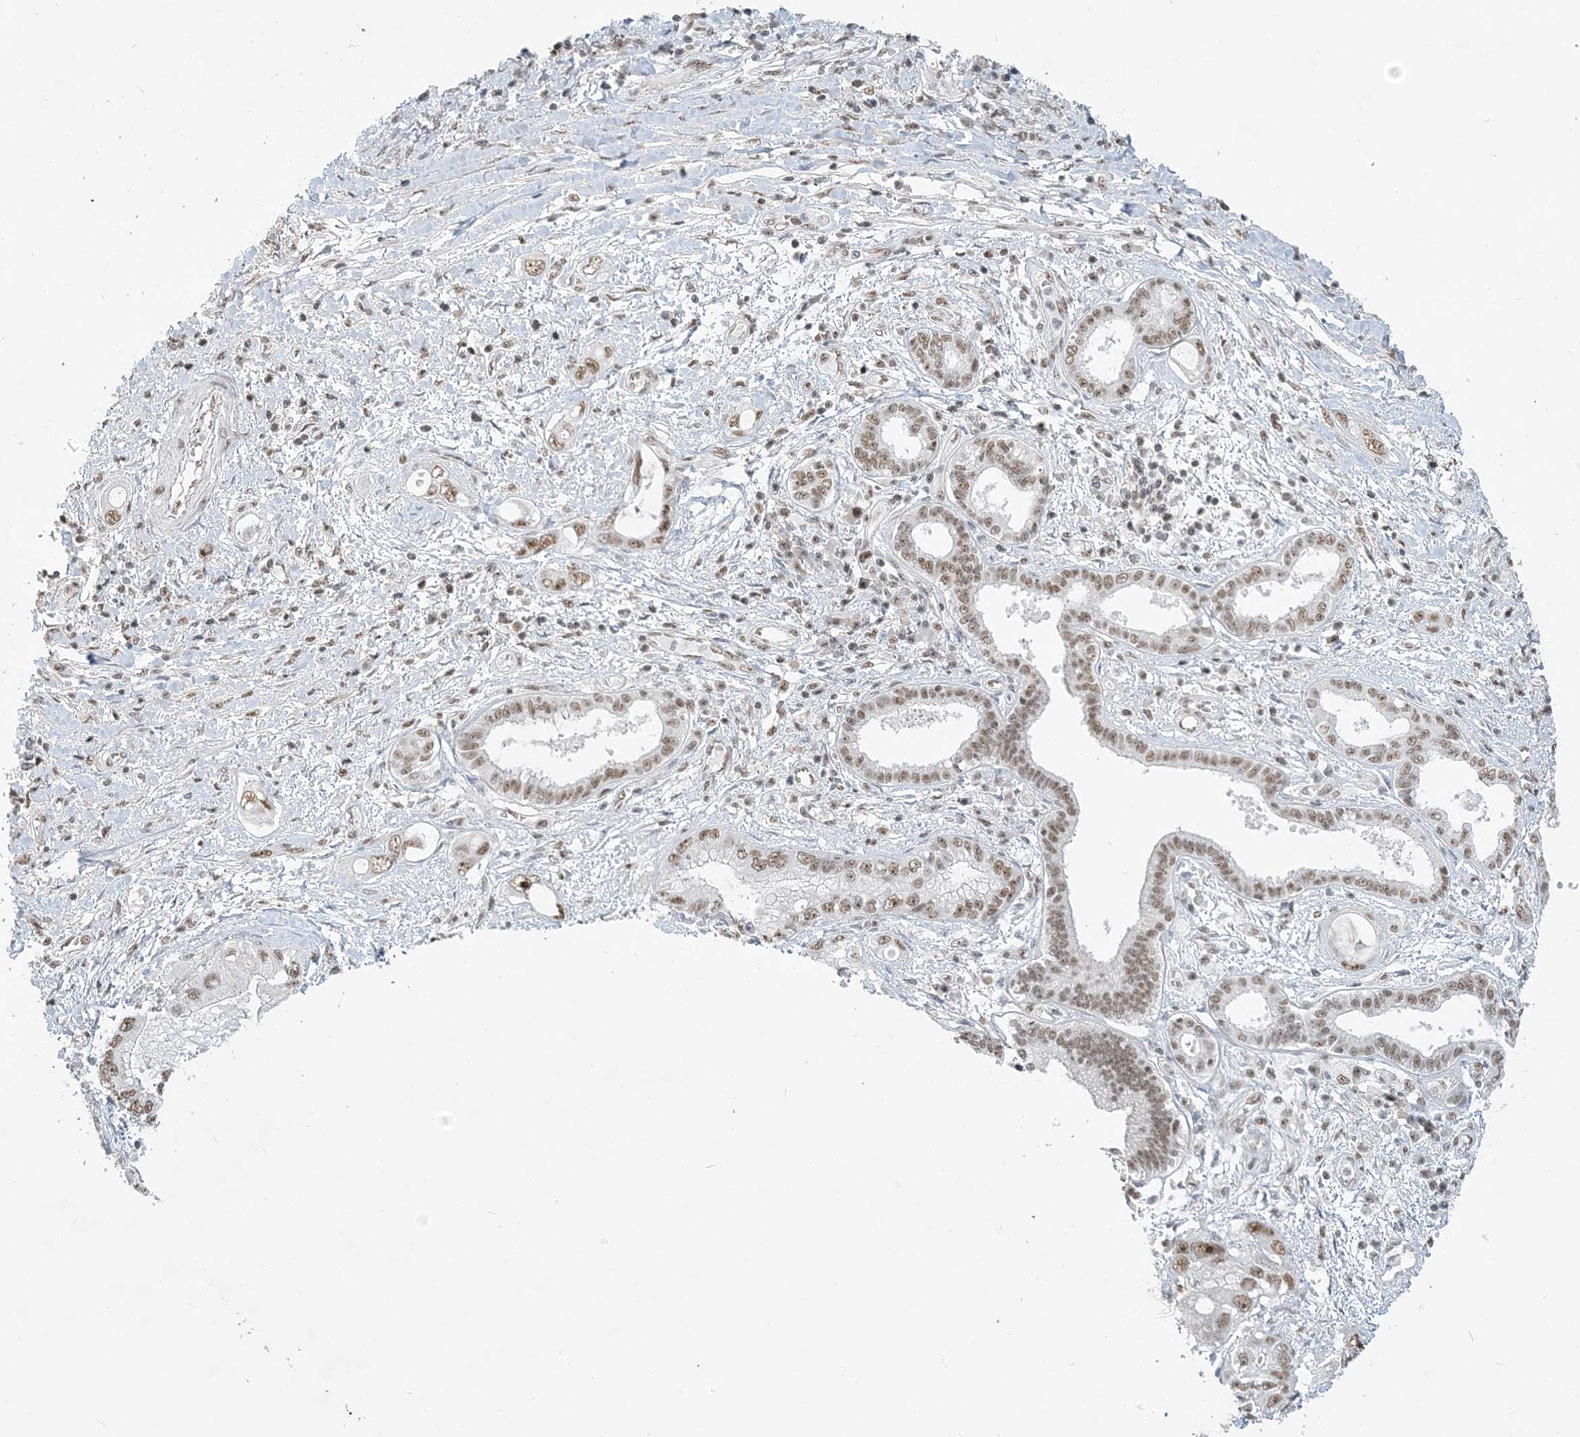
{"staining": {"intensity": "moderate", "quantity": ">75%", "location": "nuclear"}, "tissue": "pancreatic cancer", "cell_type": "Tumor cells", "image_type": "cancer", "snomed": [{"axis": "morphology", "description": "Inflammation, NOS"}, {"axis": "morphology", "description": "Adenocarcinoma, NOS"}, {"axis": "topography", "description": "Pancreas"}], "caption": "A brown stain highlights moderate nuclear expression of a protein in human adenocarcinoma (pancreatic) tumor cells. The staining is performed using DAB brown chromogen to label protein expression. The nuclei are counter-stained blue using hematoxylin.", "gene": "PLRG1", "patient": {"sex": "female", "age": 56}}